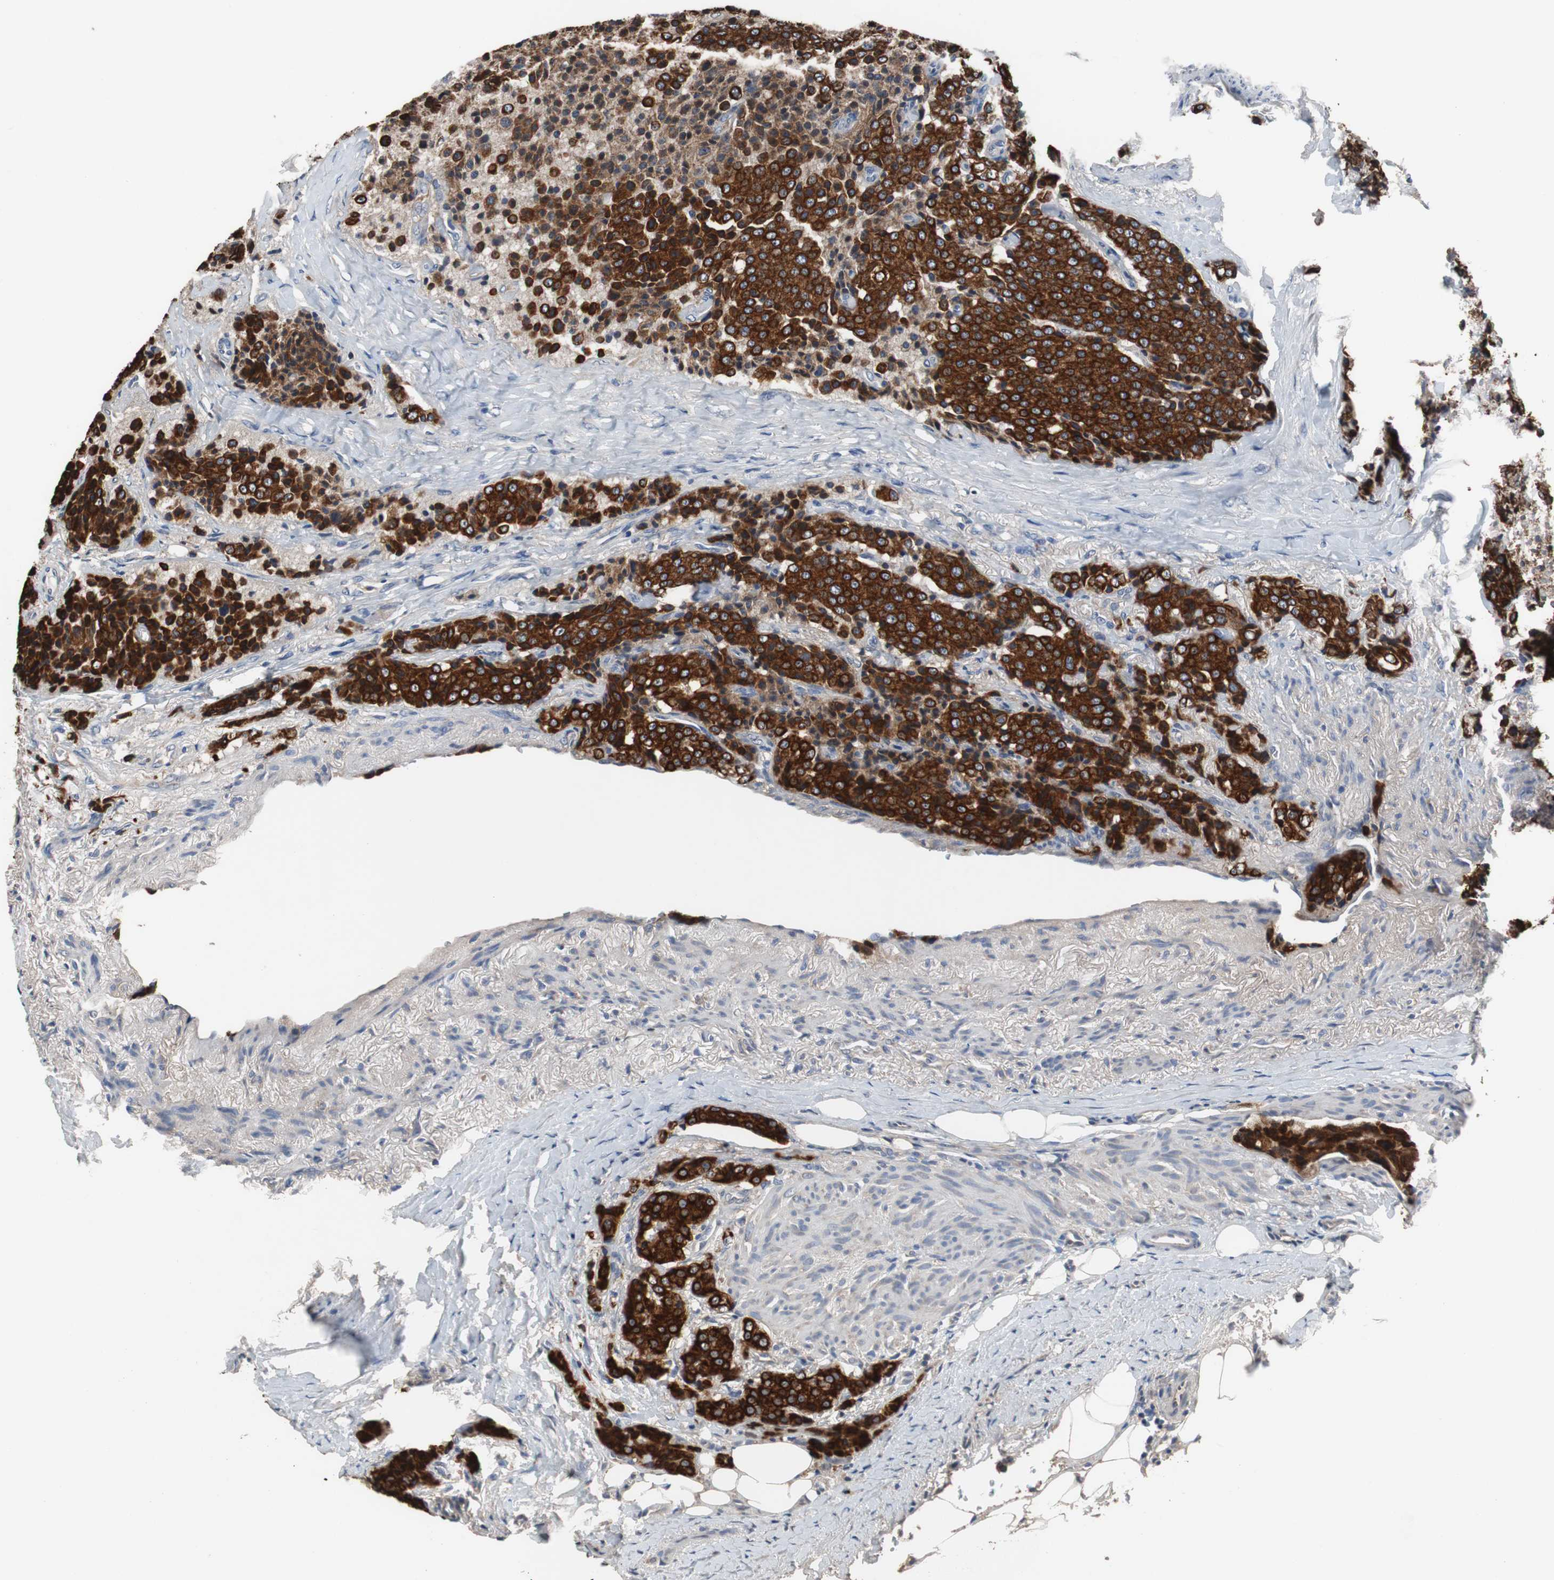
{"staining": {"intensity": "strong", "quantity": ">75%", "location": "cytoplasmic/membranous"}, "tissue": "carcinoid", "cell_type": "Tumor cells", "image_type": "cancer", "snomed": [{"axis": "morphology", "description": "Carcinoid, malignant, NOS"}, {"axis": "topography", "description": "Colon"}], "caption": "Malignant carcinoid stained with a protein marker demonstrates strong staining in tumor cells.", "gene": "USP10", "patient": {"sex": "female", "age": 61}}